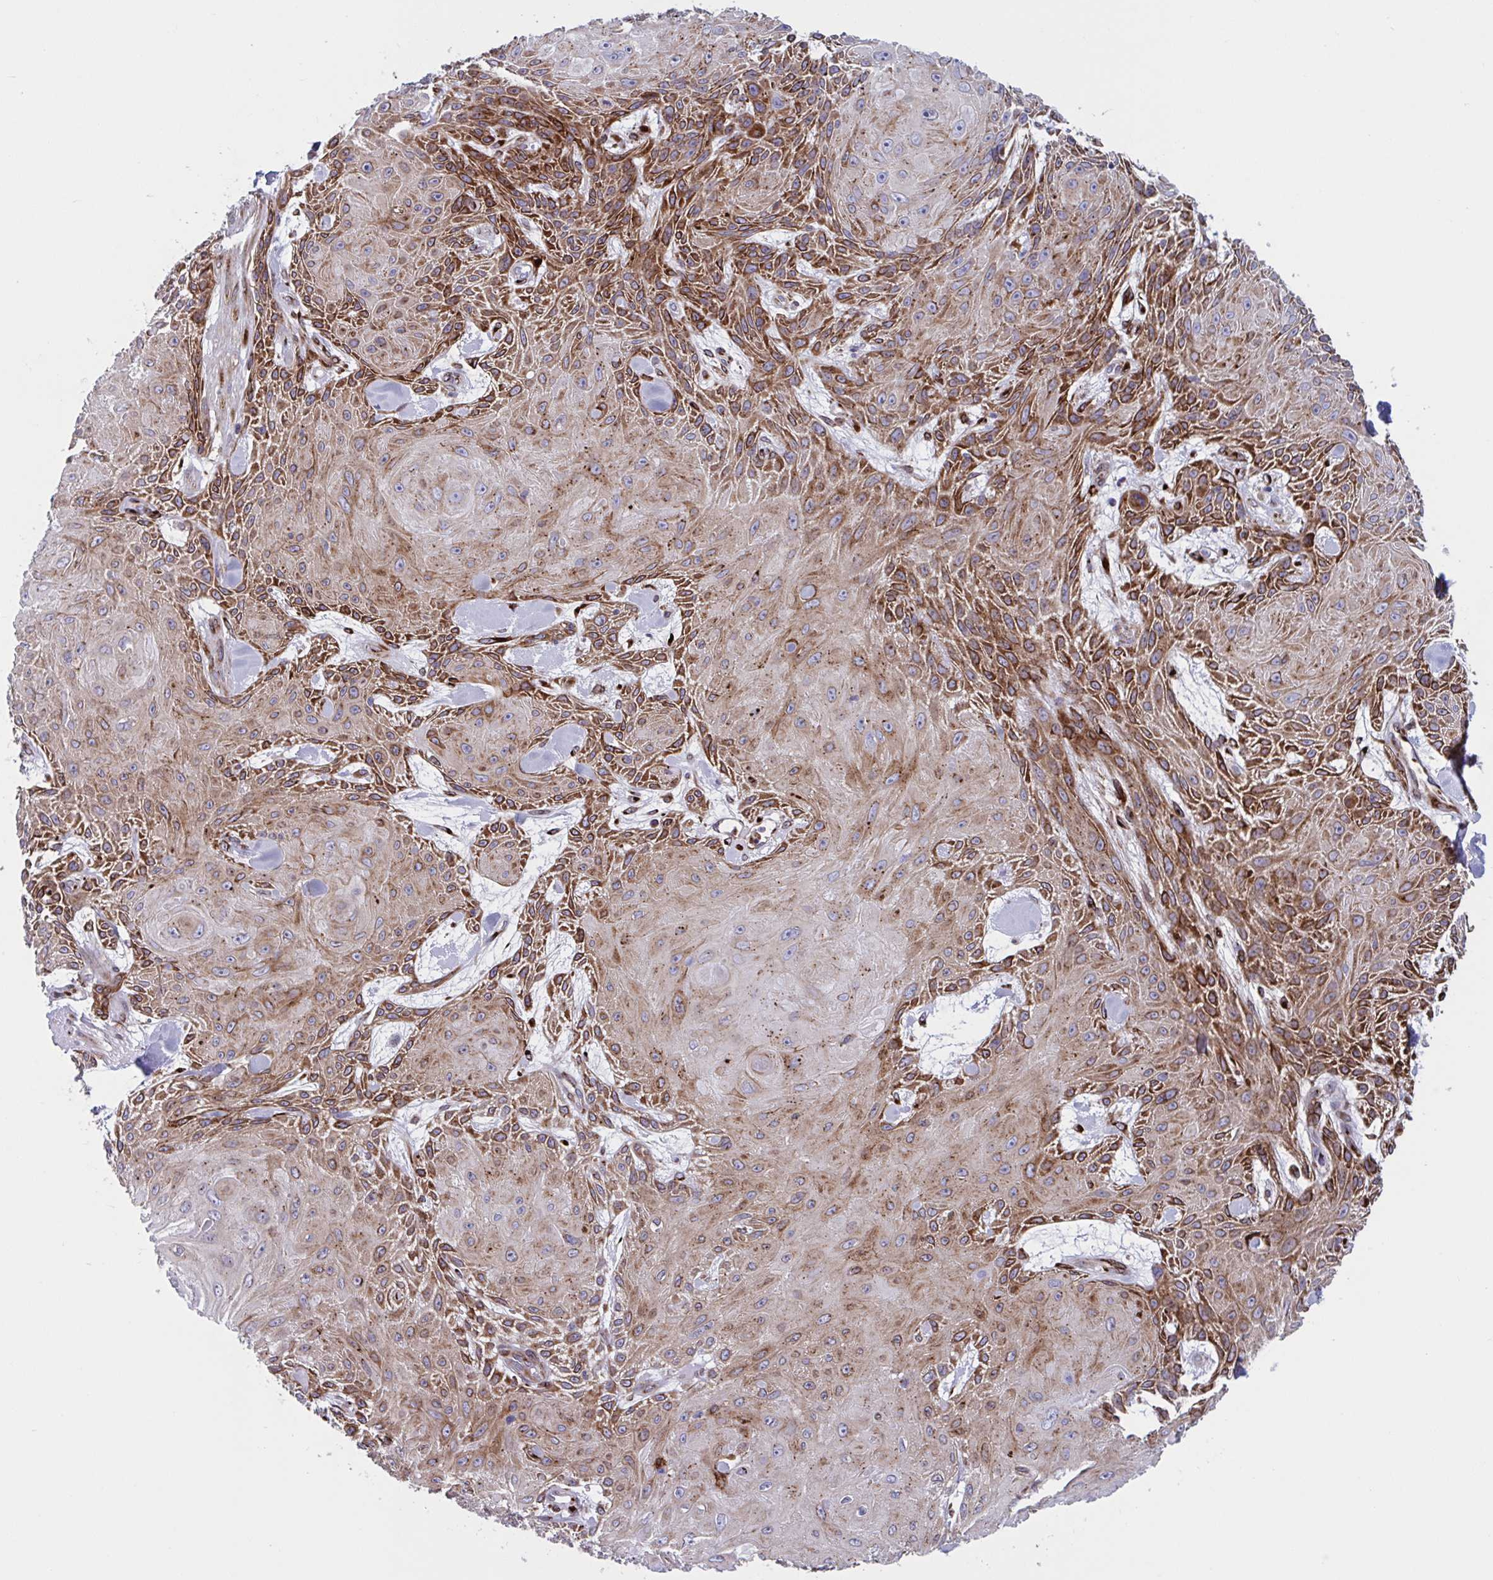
{"staining": {"intensity": "moderate", "quantity": ">75%", "location": "cytoplasmic/membranous"}, "tissue": "skin cancer", "cell_type": "Tumor cells", "image_type": "cancer", "snomed": [{"axis": "morphology", "description": "Squamous cell carcinoma, NOS"}, {"axis": "topography", "description": "Skin"}], "caption": "Skin cancer stained with a protein marker exhibits moderate staining in tumor cells.", "gene": "RFK", "patient": {"sex": "male", "age": 88}}